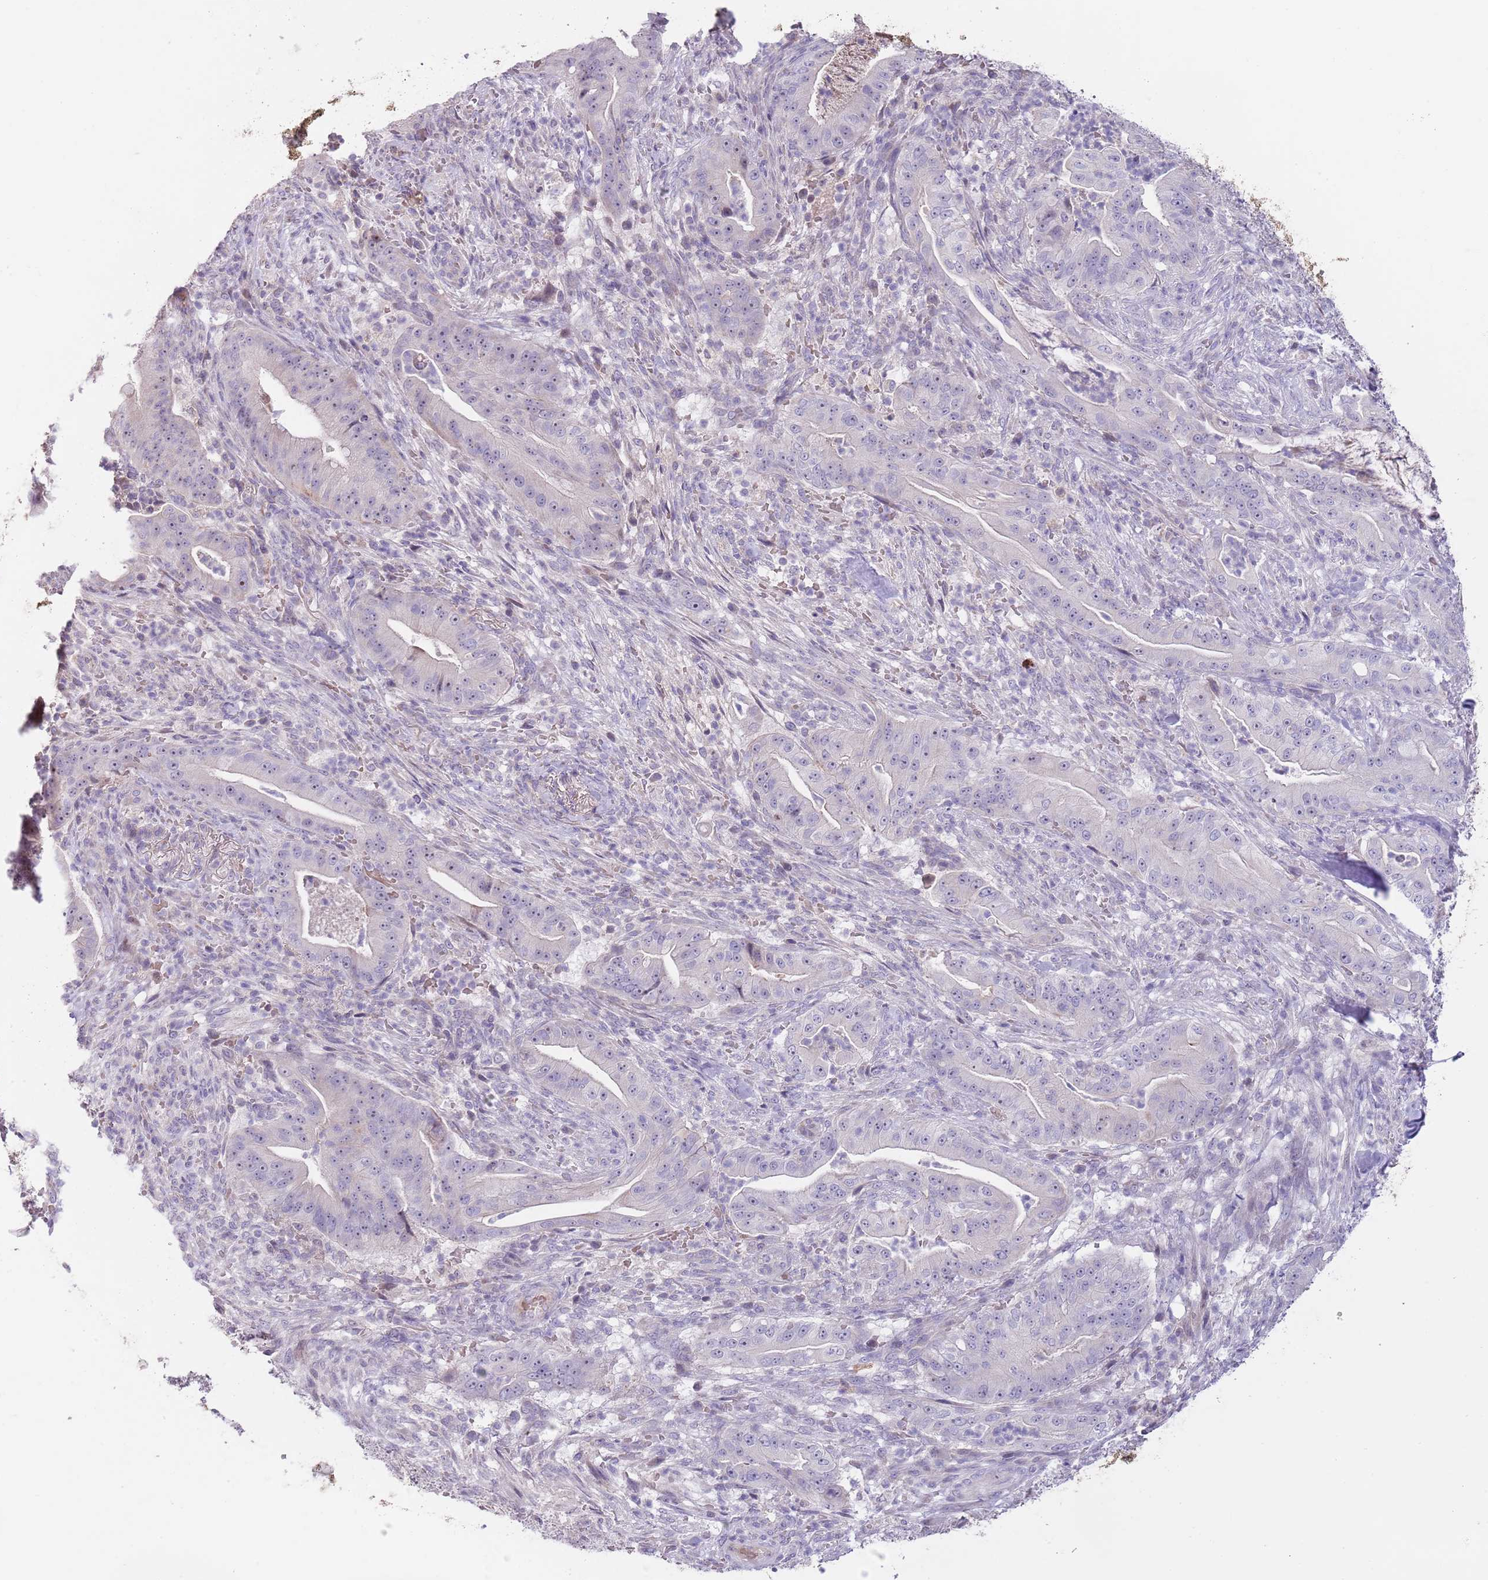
{"staining": {"intensity": "negative", "quantity": "none", "location": "none"}, "tissue": "pancreatic cancer", "cell_type": "Tumor cells", "image_type": "cancer", "snomed": [{"axis": "morphology", "description": "Adenocarcinoma, NOS"}, {"axis": "topography", "description": "Pancreas"}], "caption": "A photomicrograph of human pancreatic adenocarcinoma is negative for staining in tumor cells.", "gene": "AP1S2", "patient": {"sex": "male", "age": 71}}